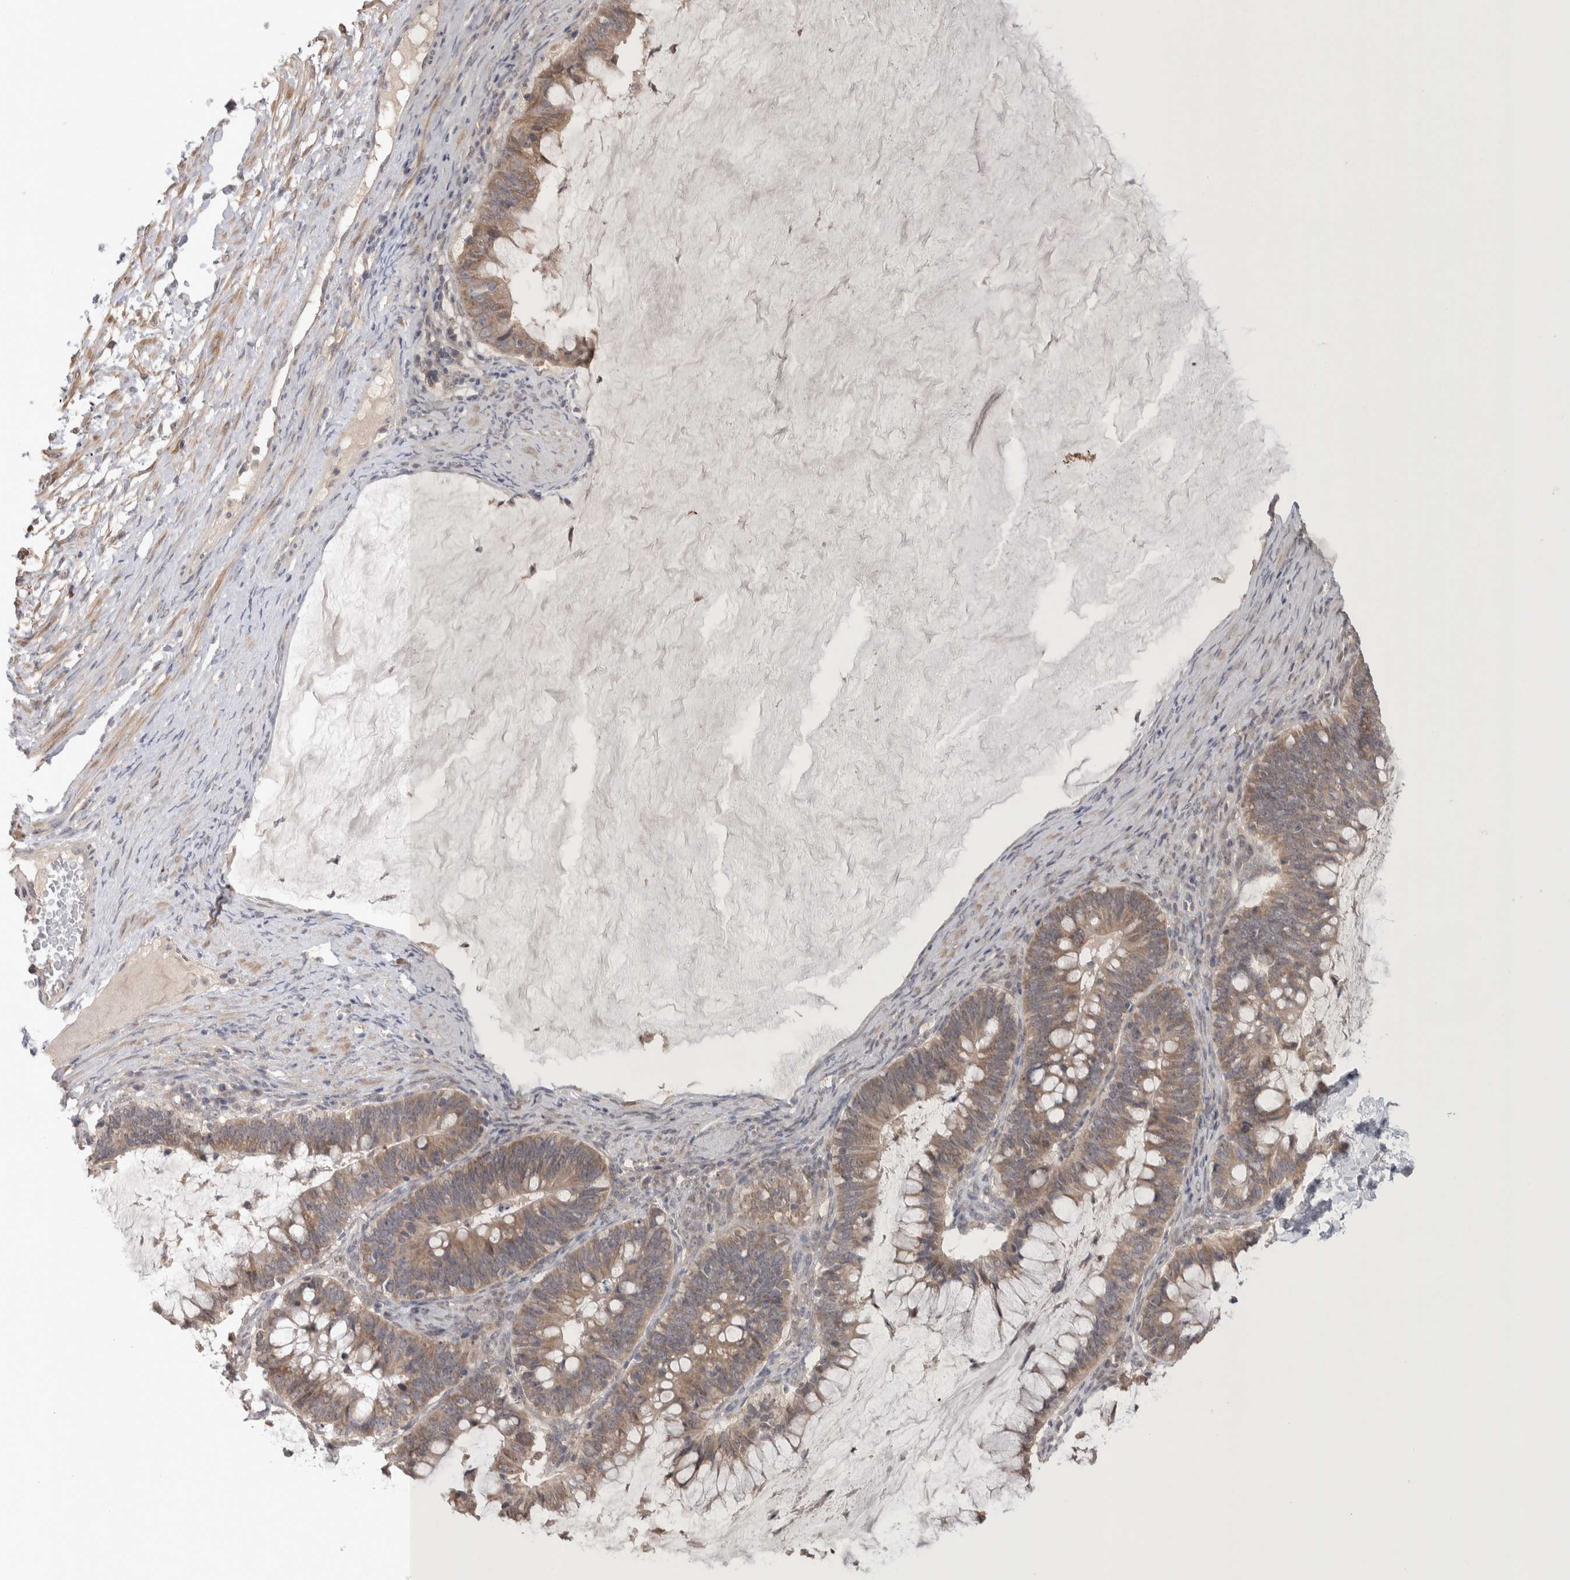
{"staining": {"intensity": "moderate", "quantity": ">75%", "location": "cytoplasmic/membranous"}, "tissue": "ovarian cancer", "cell_type": "Tumor cells", "image_type": "cancer", "snomed": [{"axis": "morphology", "description": "Cystadenocarcinoma, mucinous, NOS"}, {"axis": "topography", "description": "Ovary"}], "caption": "Protein expression analysis of ovarian mucinous cystadenocarcinoma reveals moderate cytoplasmic/membranous positivity in about >75% of tumor cells.", "gene": "CUL2", "patient": {"sex": "female", "age": 61}}